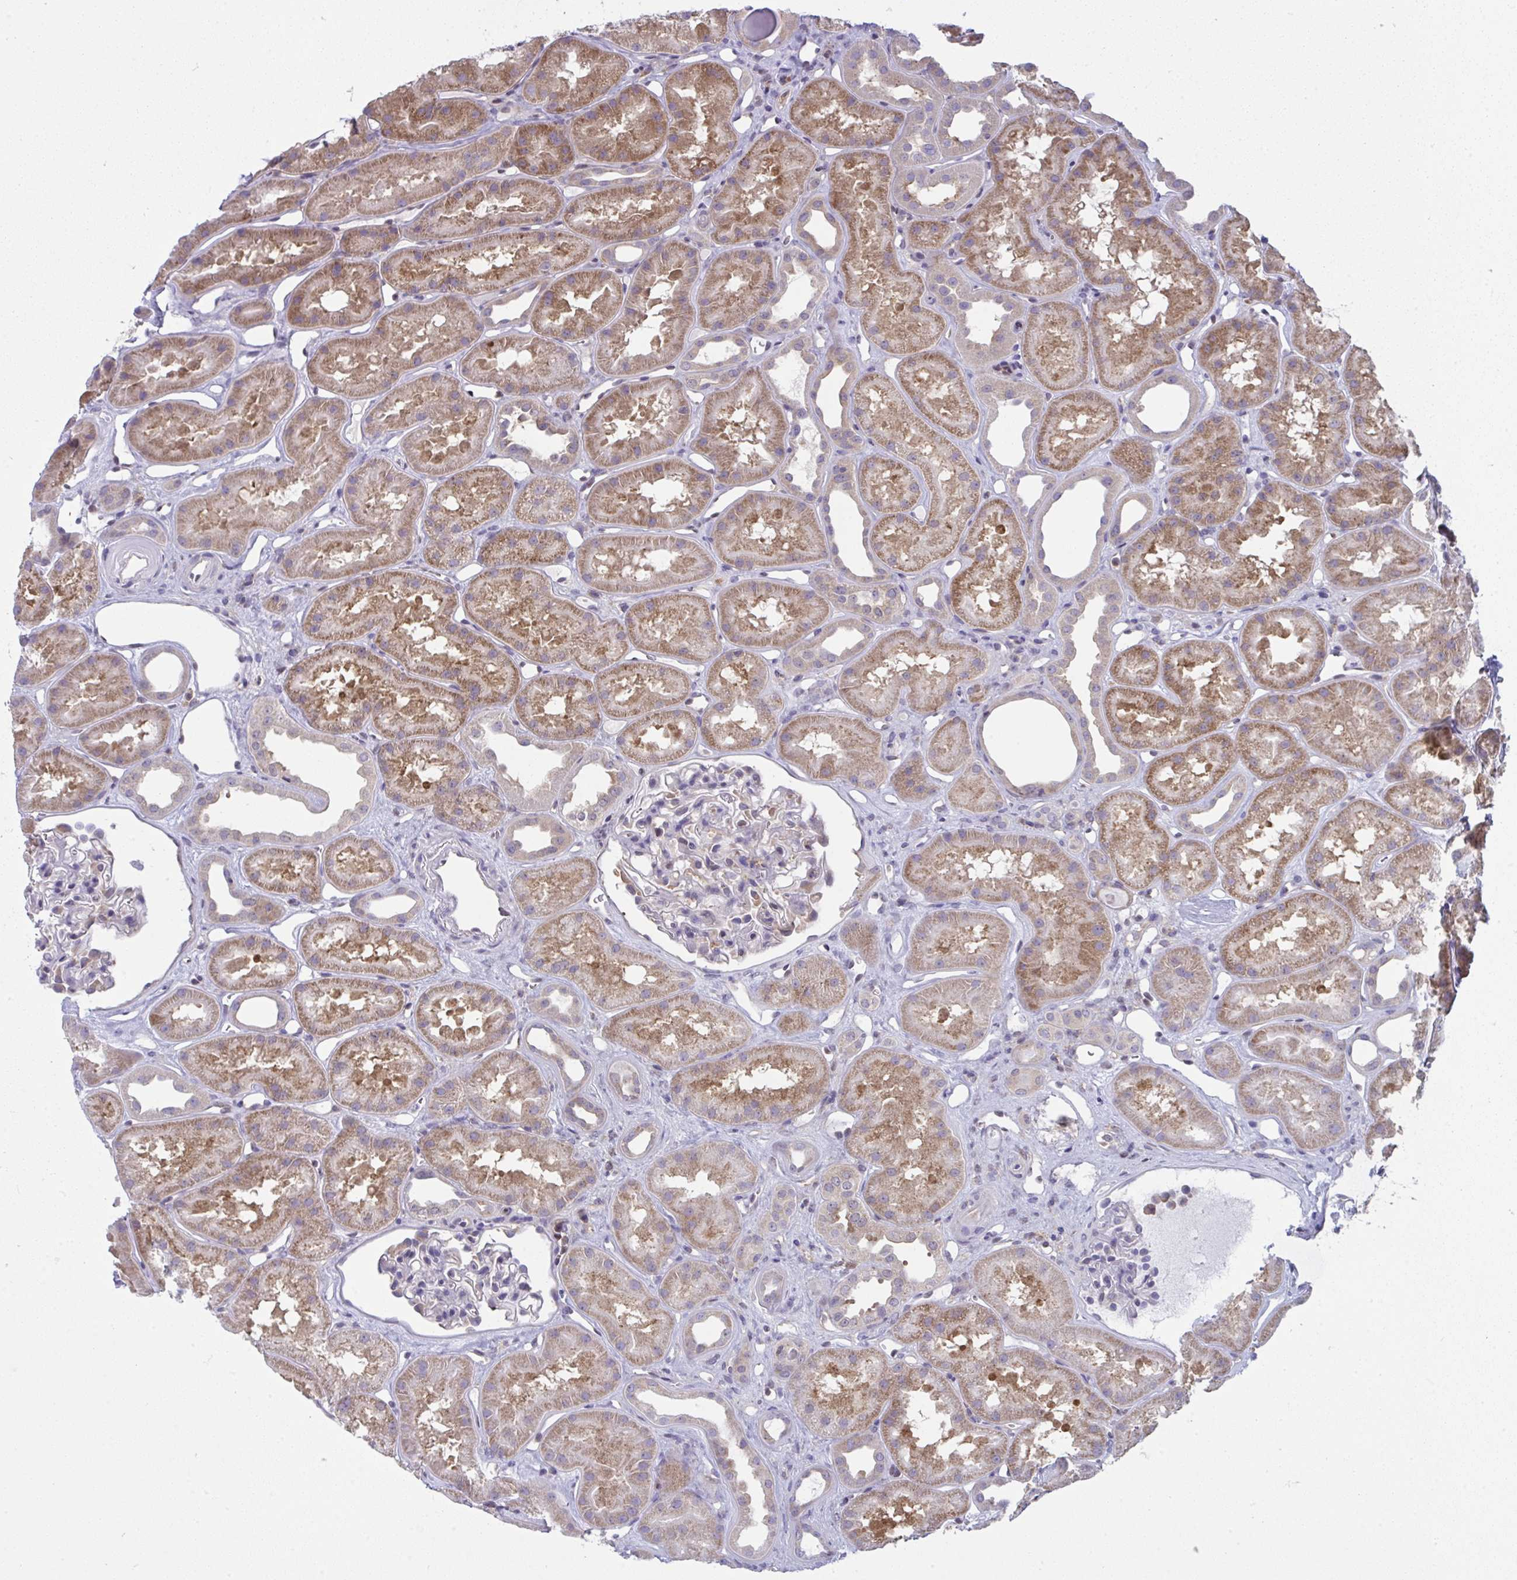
{"staining": {"intensity": "weak", "quantity": "25%-75%", "location": "cytoplasmic/membranous"}, "tissue": "kidney", "cell_type": "Cells in glomeruli", "image_type": "normal", "snomed": [{"axis": "morphology", "description": "Normal tissue, NOS"}, {"axis": "topography", "description": "Kidney"}], "caption": "Weak cytoplasmic/membranous staining is present in approximately 25%-75% of cells in glomeruli in unremarkable kidney.", "gene": "ALDH16A1", "patient": {"sex": "male", "age": 61}}